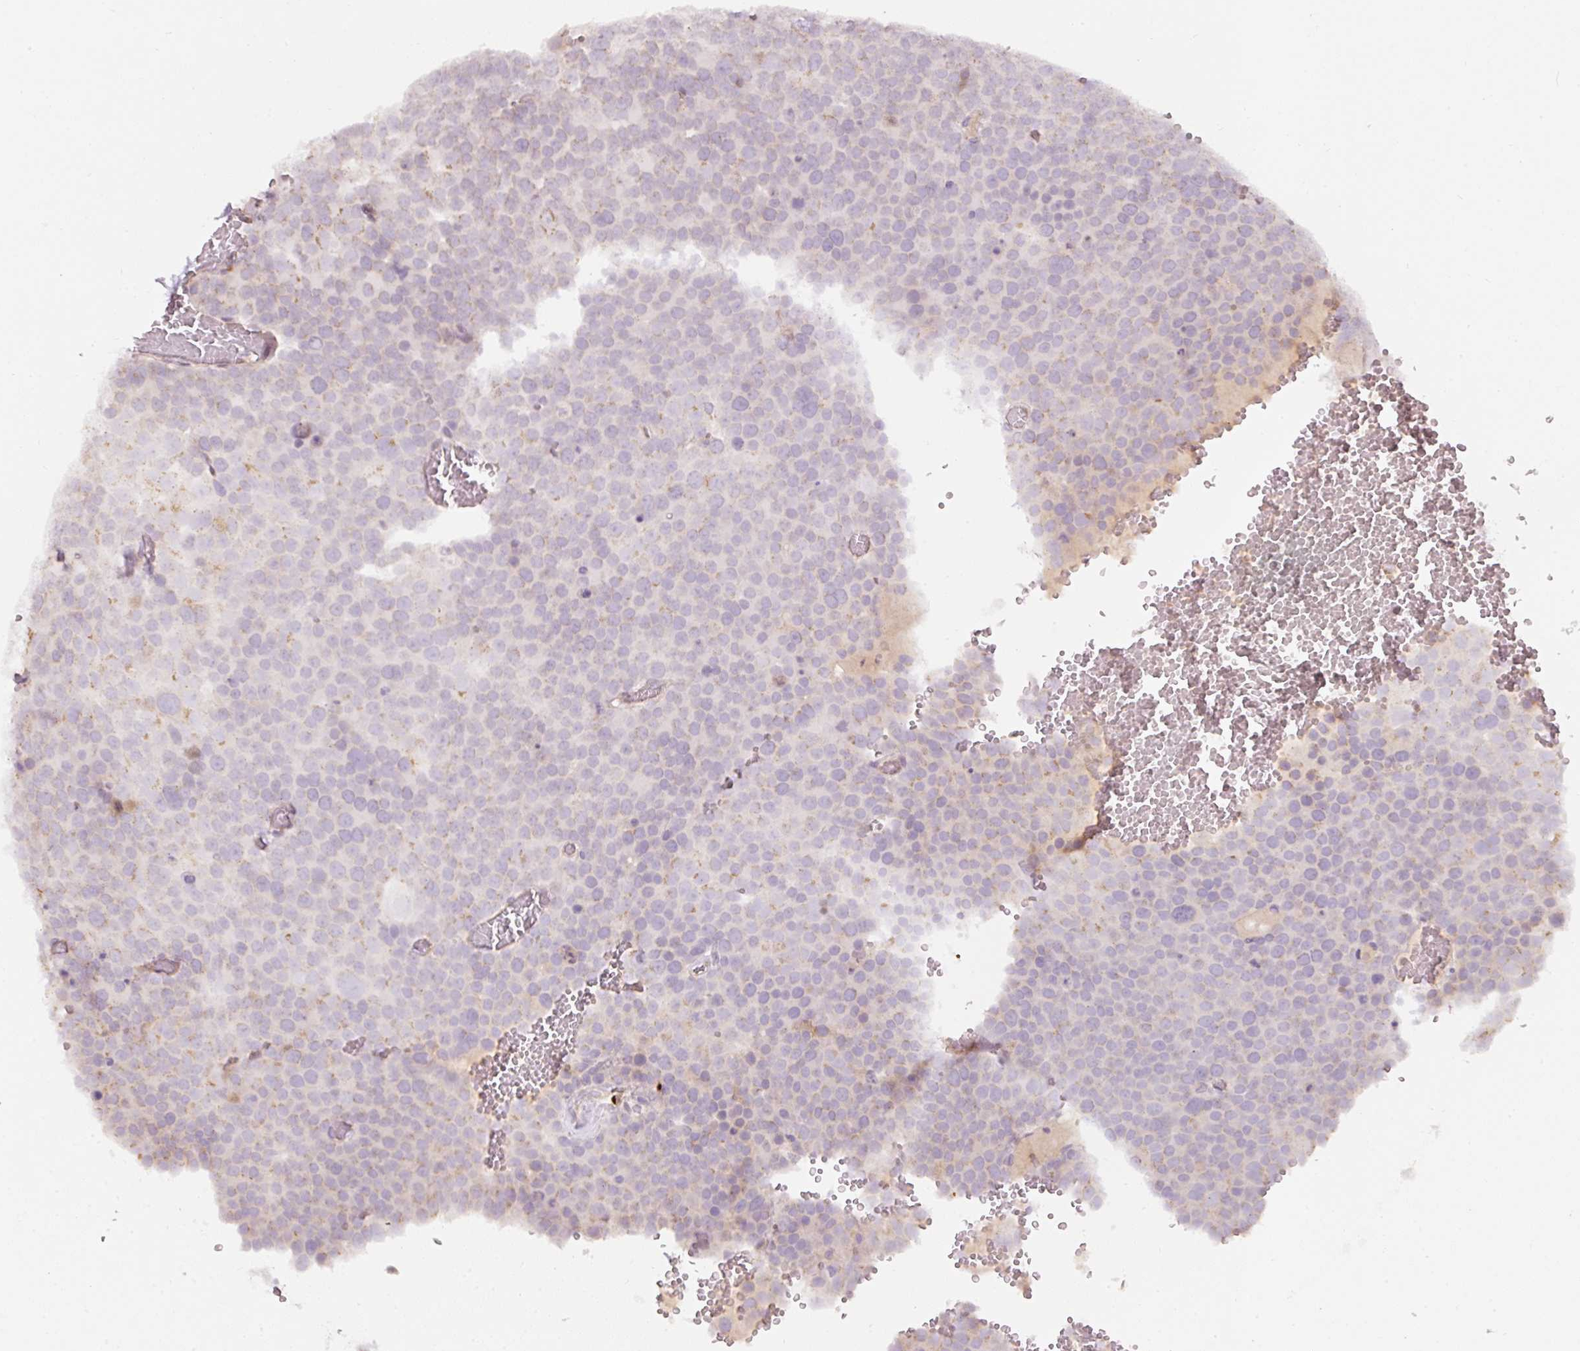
{"staining": {"intensity": "weak", "quantity": "<25%", "location": "cytoplasmic/membranous"}, "tissue": "testis cancer", "cell_type": "Tumor cells", "image_type": "cancer", "snomed": [{"axis": "morphology", "description": "Seminoma, NOS"}, {"axis": "topography", "description": "Testis"}], "caption": "Immunohistochemical staining of human testis cancer displays no significant staining in tumor cells.", "gene": "NBPF11", "patient": {"sex": "male", "age": 71}}